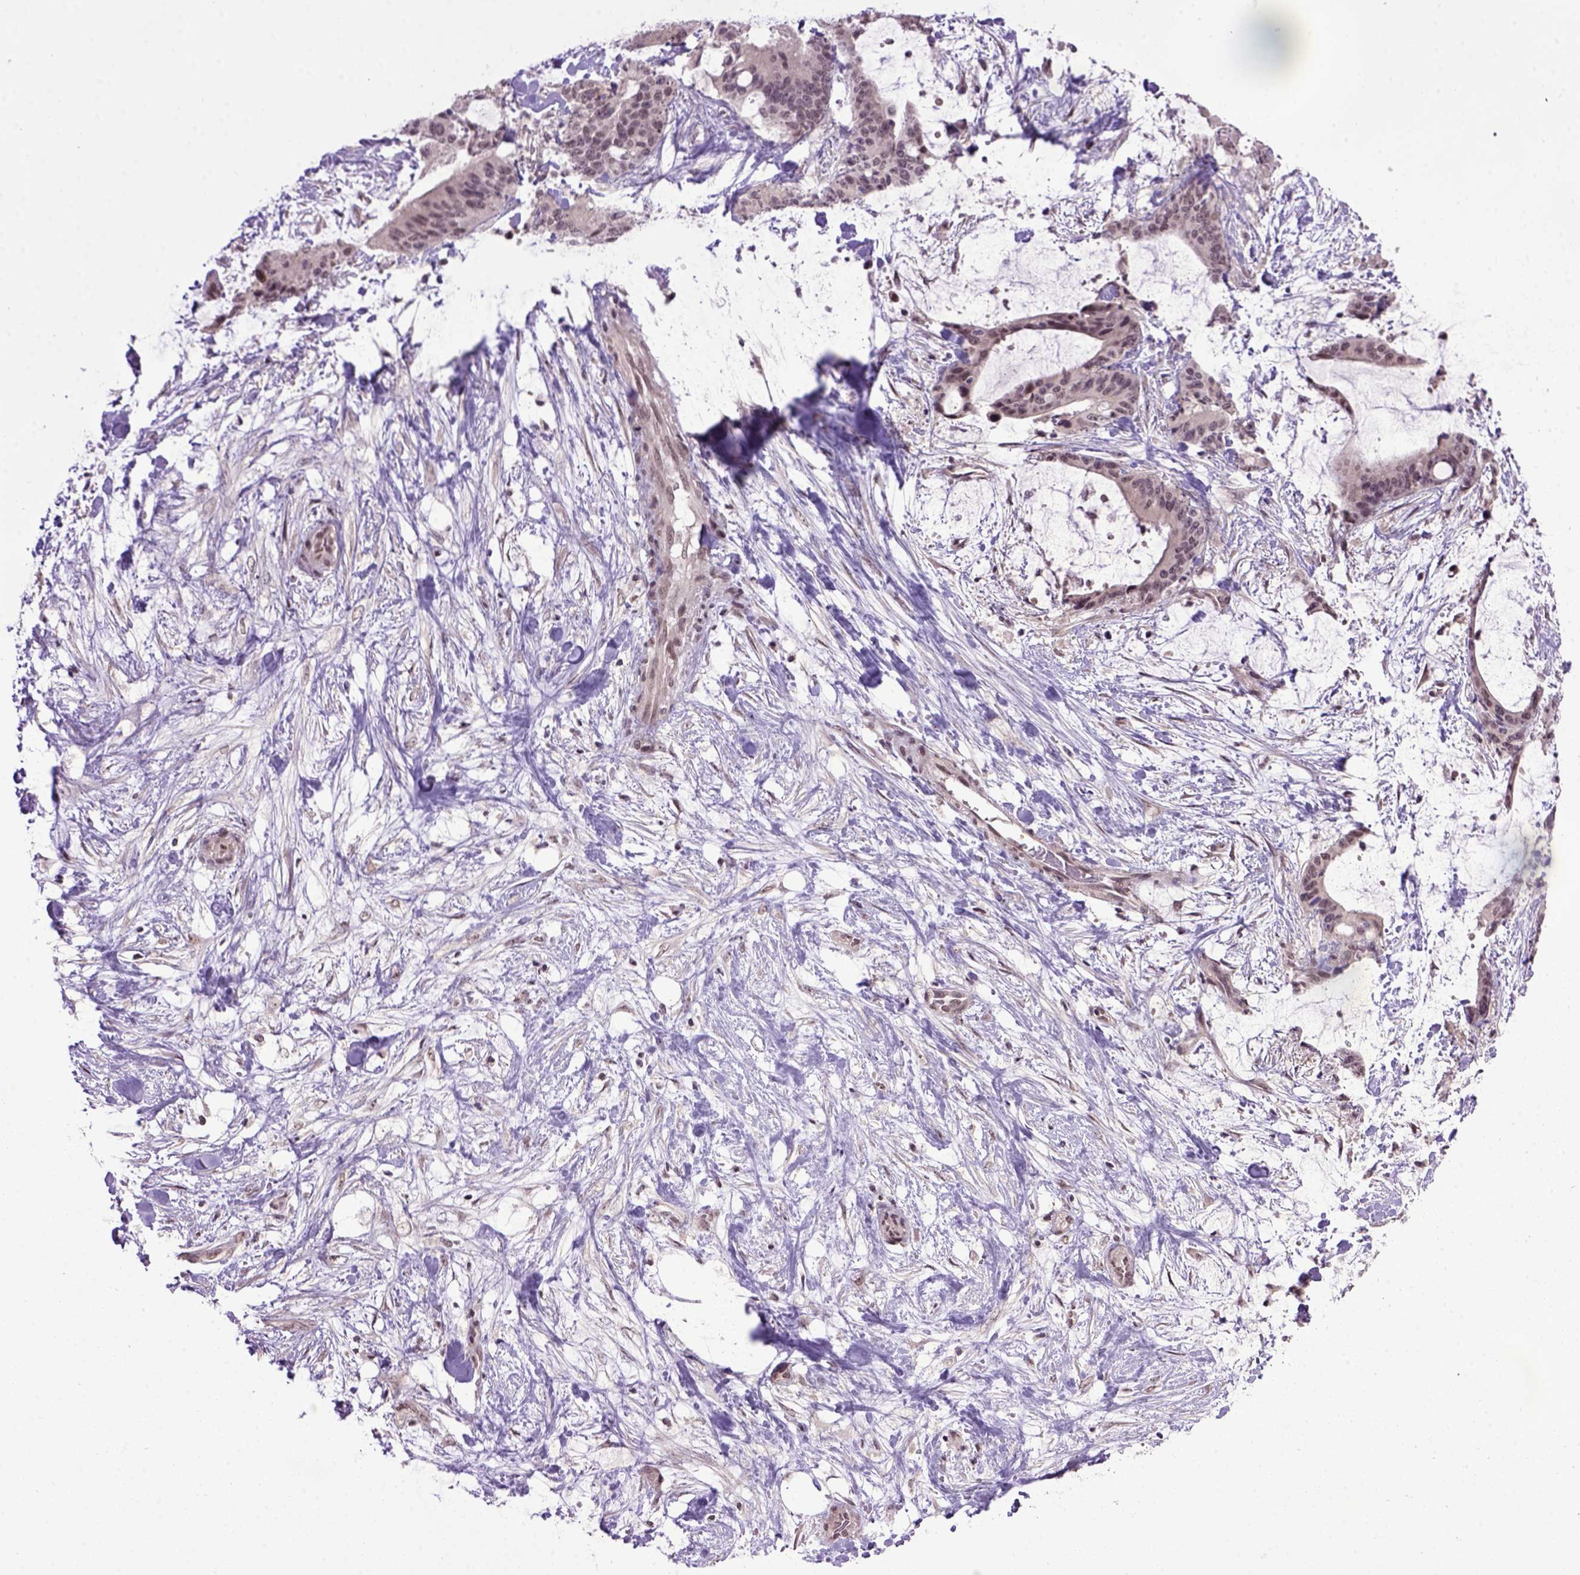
{"staining": {"intensity": "negative", "quantity": "none", "location": "none"}, "tissue": "liver cancer", "cell_type": "Tumor cells", "image_type": "cancer", "snomed": [{"axis": "morphology", "description": "Cholangiocarcinoma"}, {"axis": "topography", "description": "Liver"}], "caption": "DAB immunohistochemical staining of human cholangiocarcinoma (liver) demonstrates no significant staining in tumor cells.", "gene": "RAB43", "patient": {"sex": "female", "age": 73}}